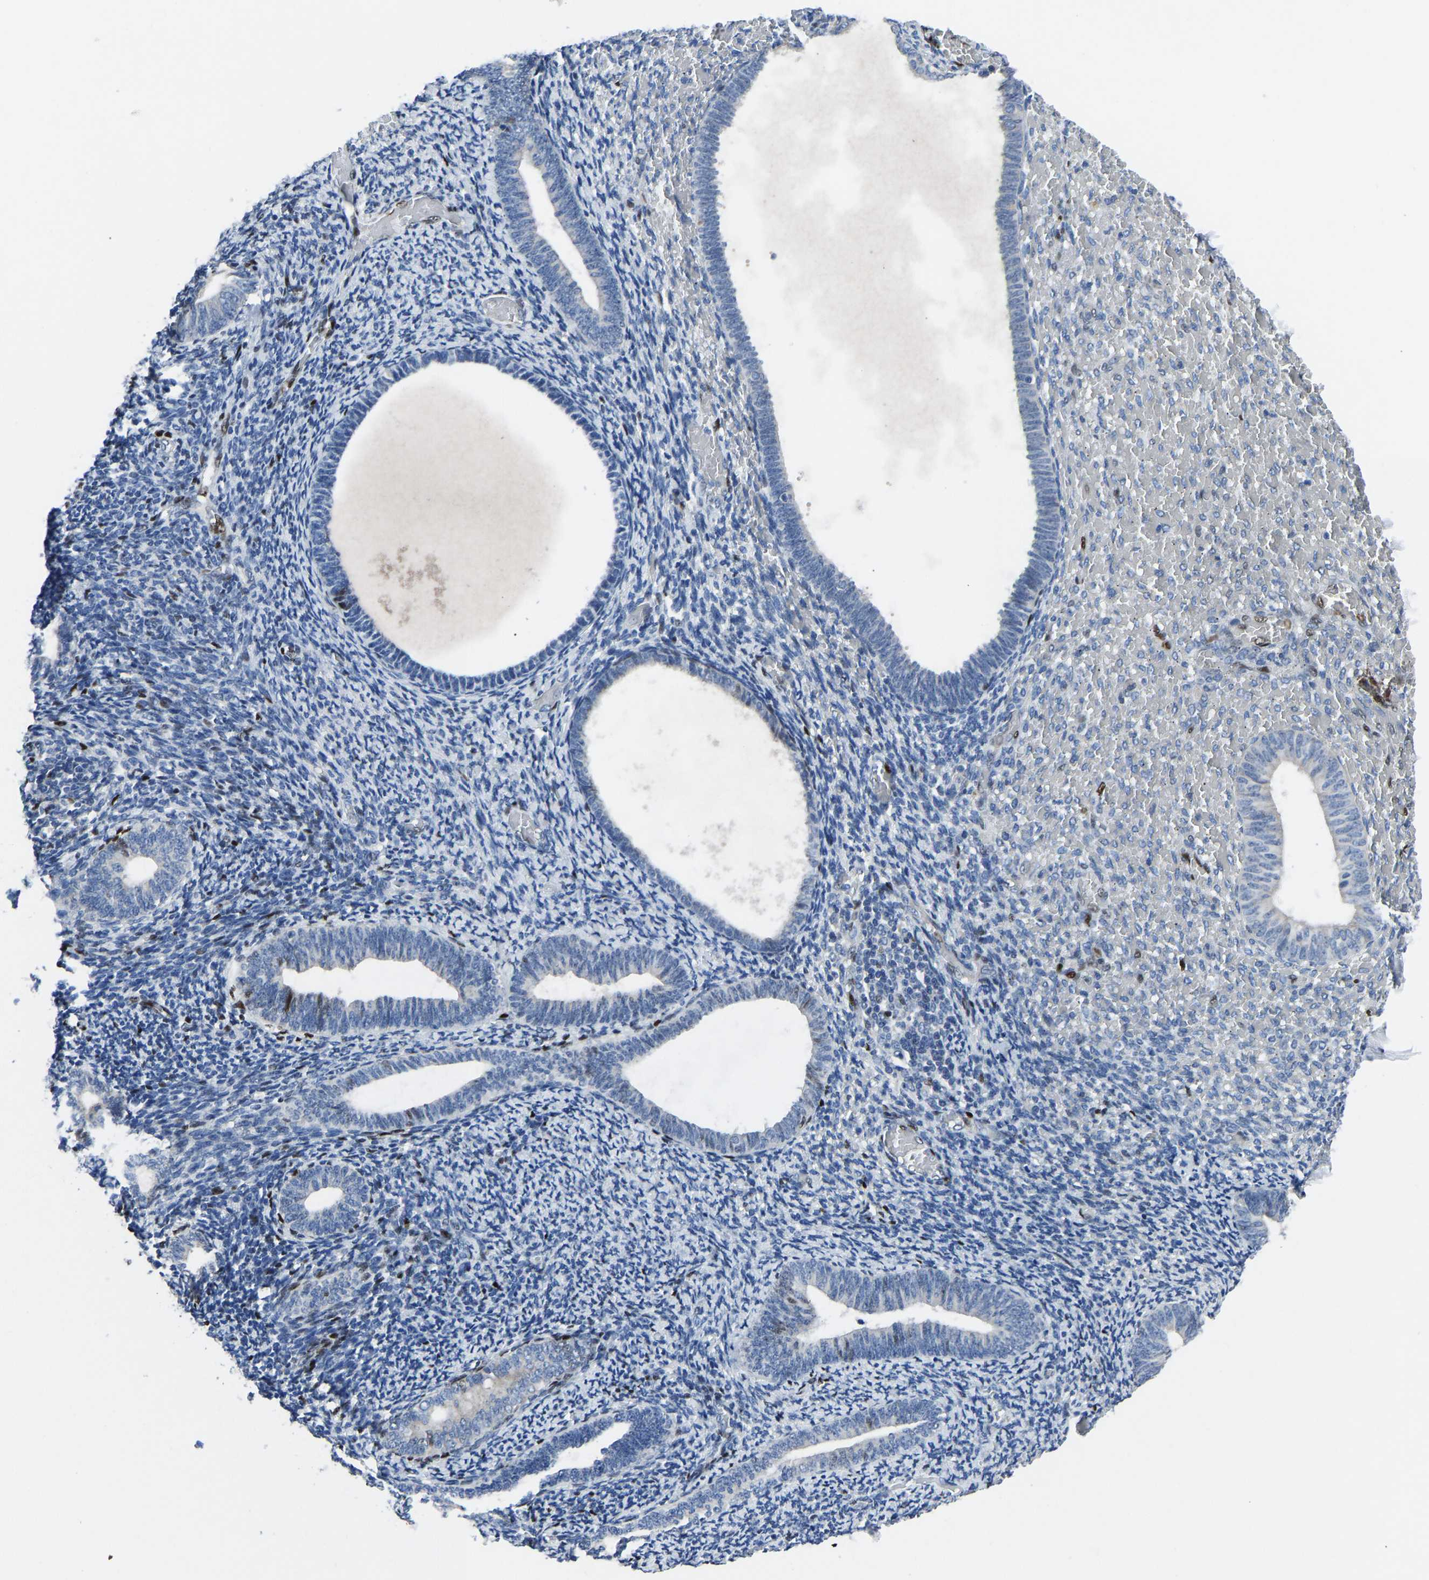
{"staining": {"intensity": "moderate", "quantity": "<25%", "location": "nuclear"}, "tissue": "endometrium", "cell_type": "Cells in endometrial stroma", "image_type": "normal", "snomed": [{"axis": "morphology", "description": "Normal tissue, NOS"}, {"axis": "topography", "description": "Endometrium"}], "caption": "Immunohistochemical staining of normal human endometrium shows moderate nuclear protein positivity in about <25% of cells in endometrial stroma. (DAB (3,3'-diaminobenzidine) = brown stain, brightfield microscopy at high magnification).", "gene": "EGR1", "patient": {"sex": "female", "age": 66}}